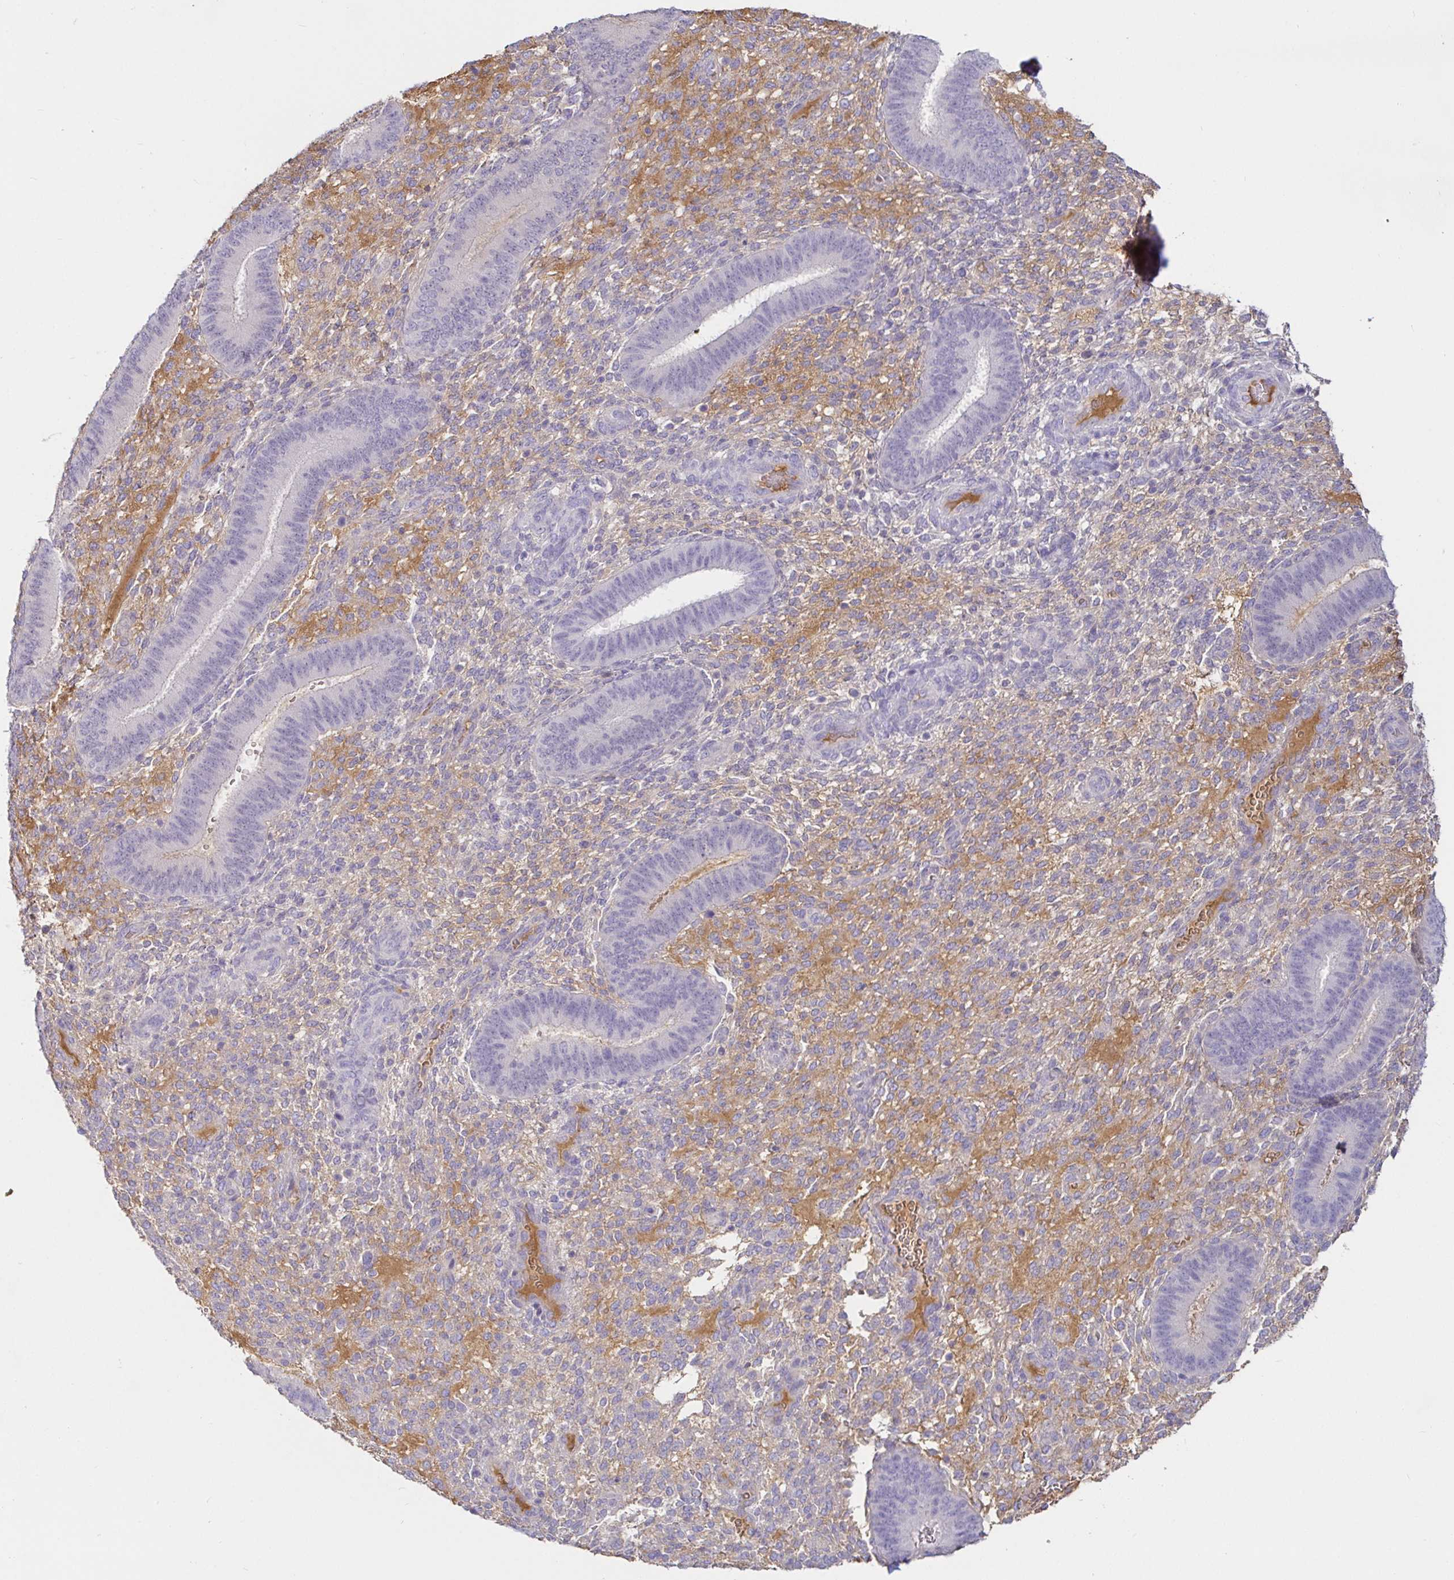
{"staining": {"intensity": "negative", "quantity": "none", "location": "none"}, "tissue": "endometrium", "cell_type": "Cells in endometrial stroma", "image_type": "normal", "snomed": [{"axis": "morphology", "description": "Normal tissue, NOS"}, {"axis": "topography", "description": "Endometrium"}], "caption": "Protein analysis of normal endometrium reveals no significant staining in cells in endometrial stroma.", "gene": "SAA2", "patient": {"sex": "female", "age": 39}}